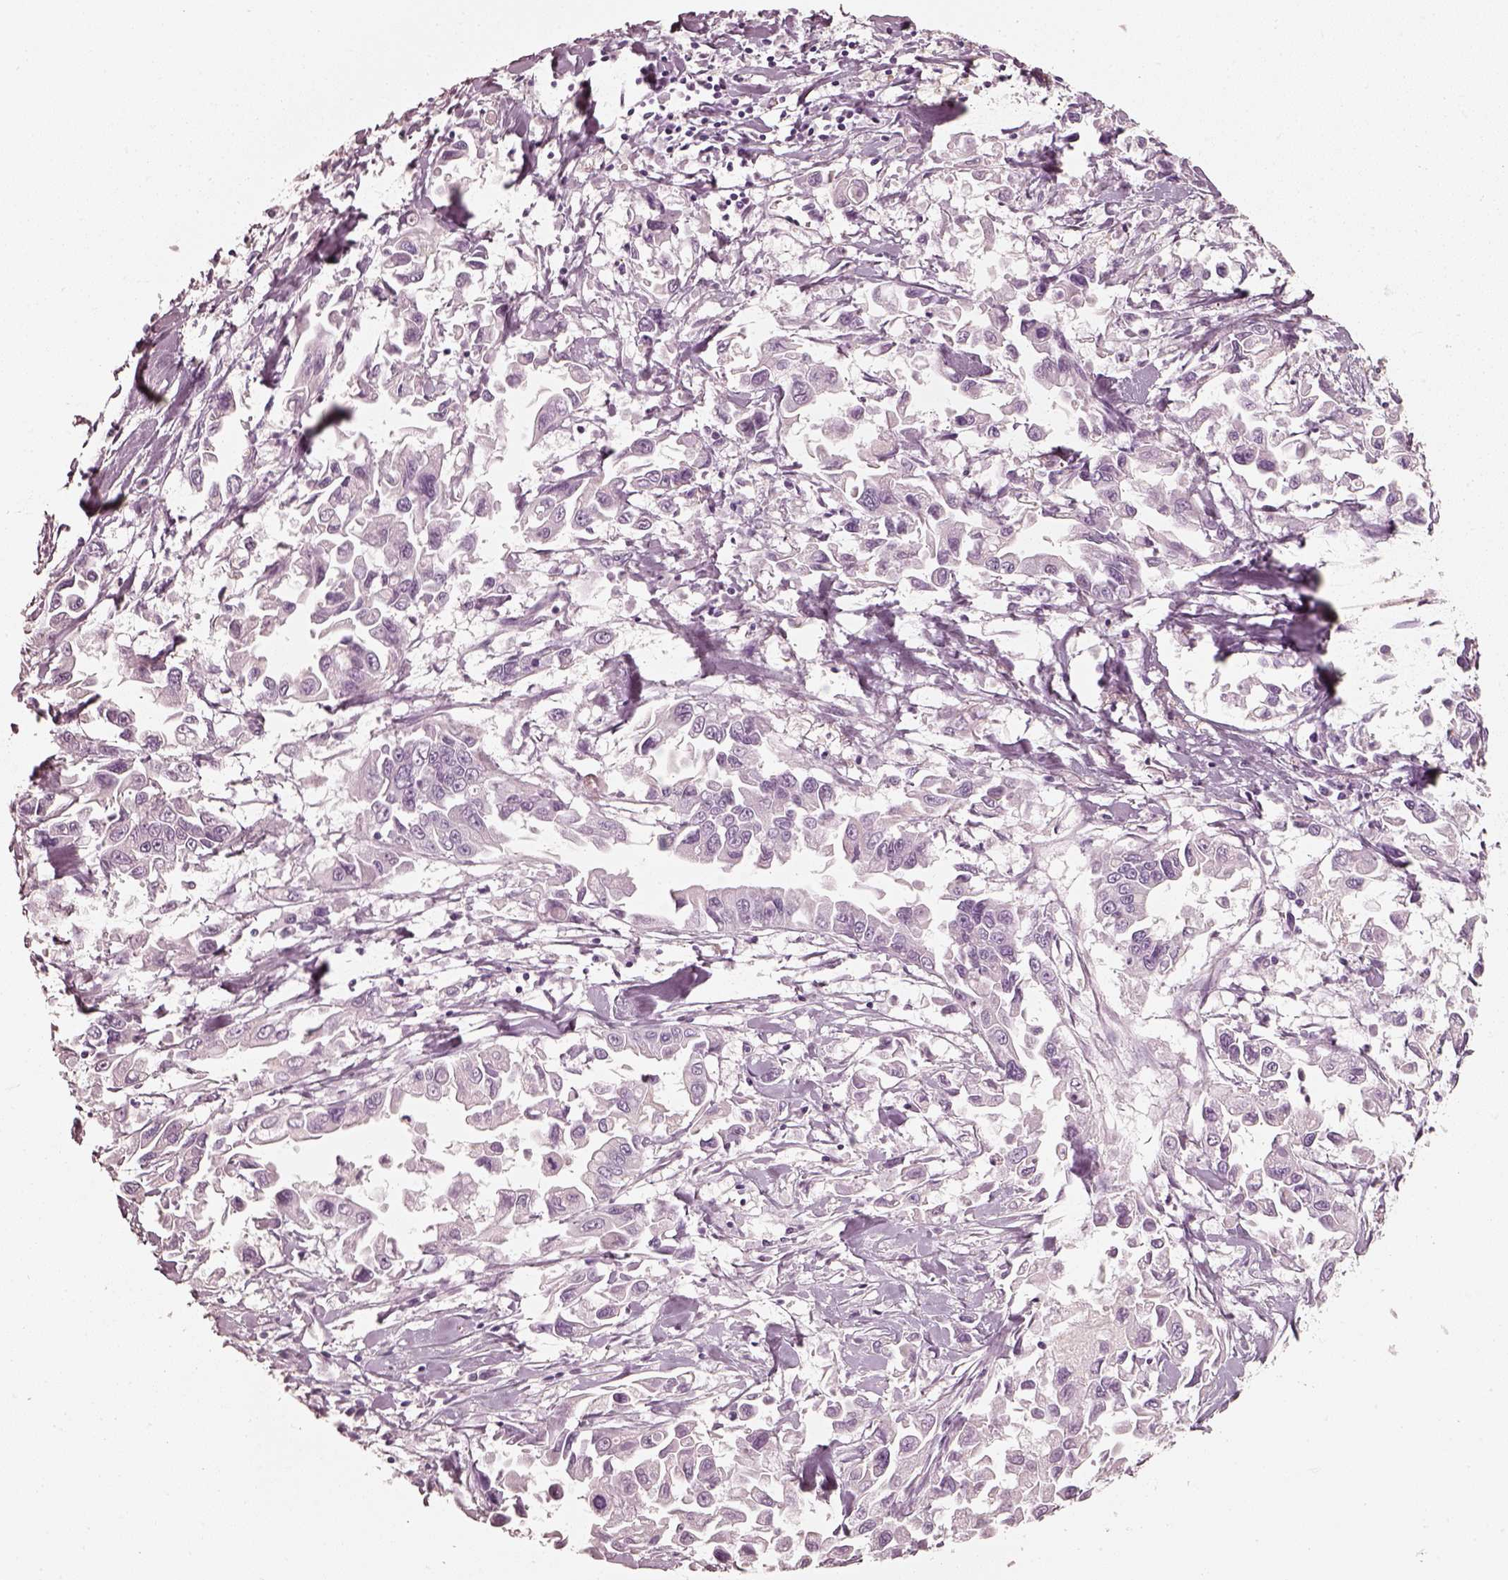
{"staining": {"intensity": "negative", "quantity": "none", "location": "none"}, "tissue": "pancreatic cancer", "cell_type": "Tumor cells", "image_type": "cancer", "snomed": [{"axis": "morphology", "description": "Adenocarcinoma, NOS"}, {"axis": "topography", "description": "Pancreas"}], "caption": "IHC of pancreatic cancer (adenocarcinoma) displays no staining in tumor cells. Nuclei are stained in blue.", "gene": "R3HDML", "patient": {"sex": "female", "age": 83}}